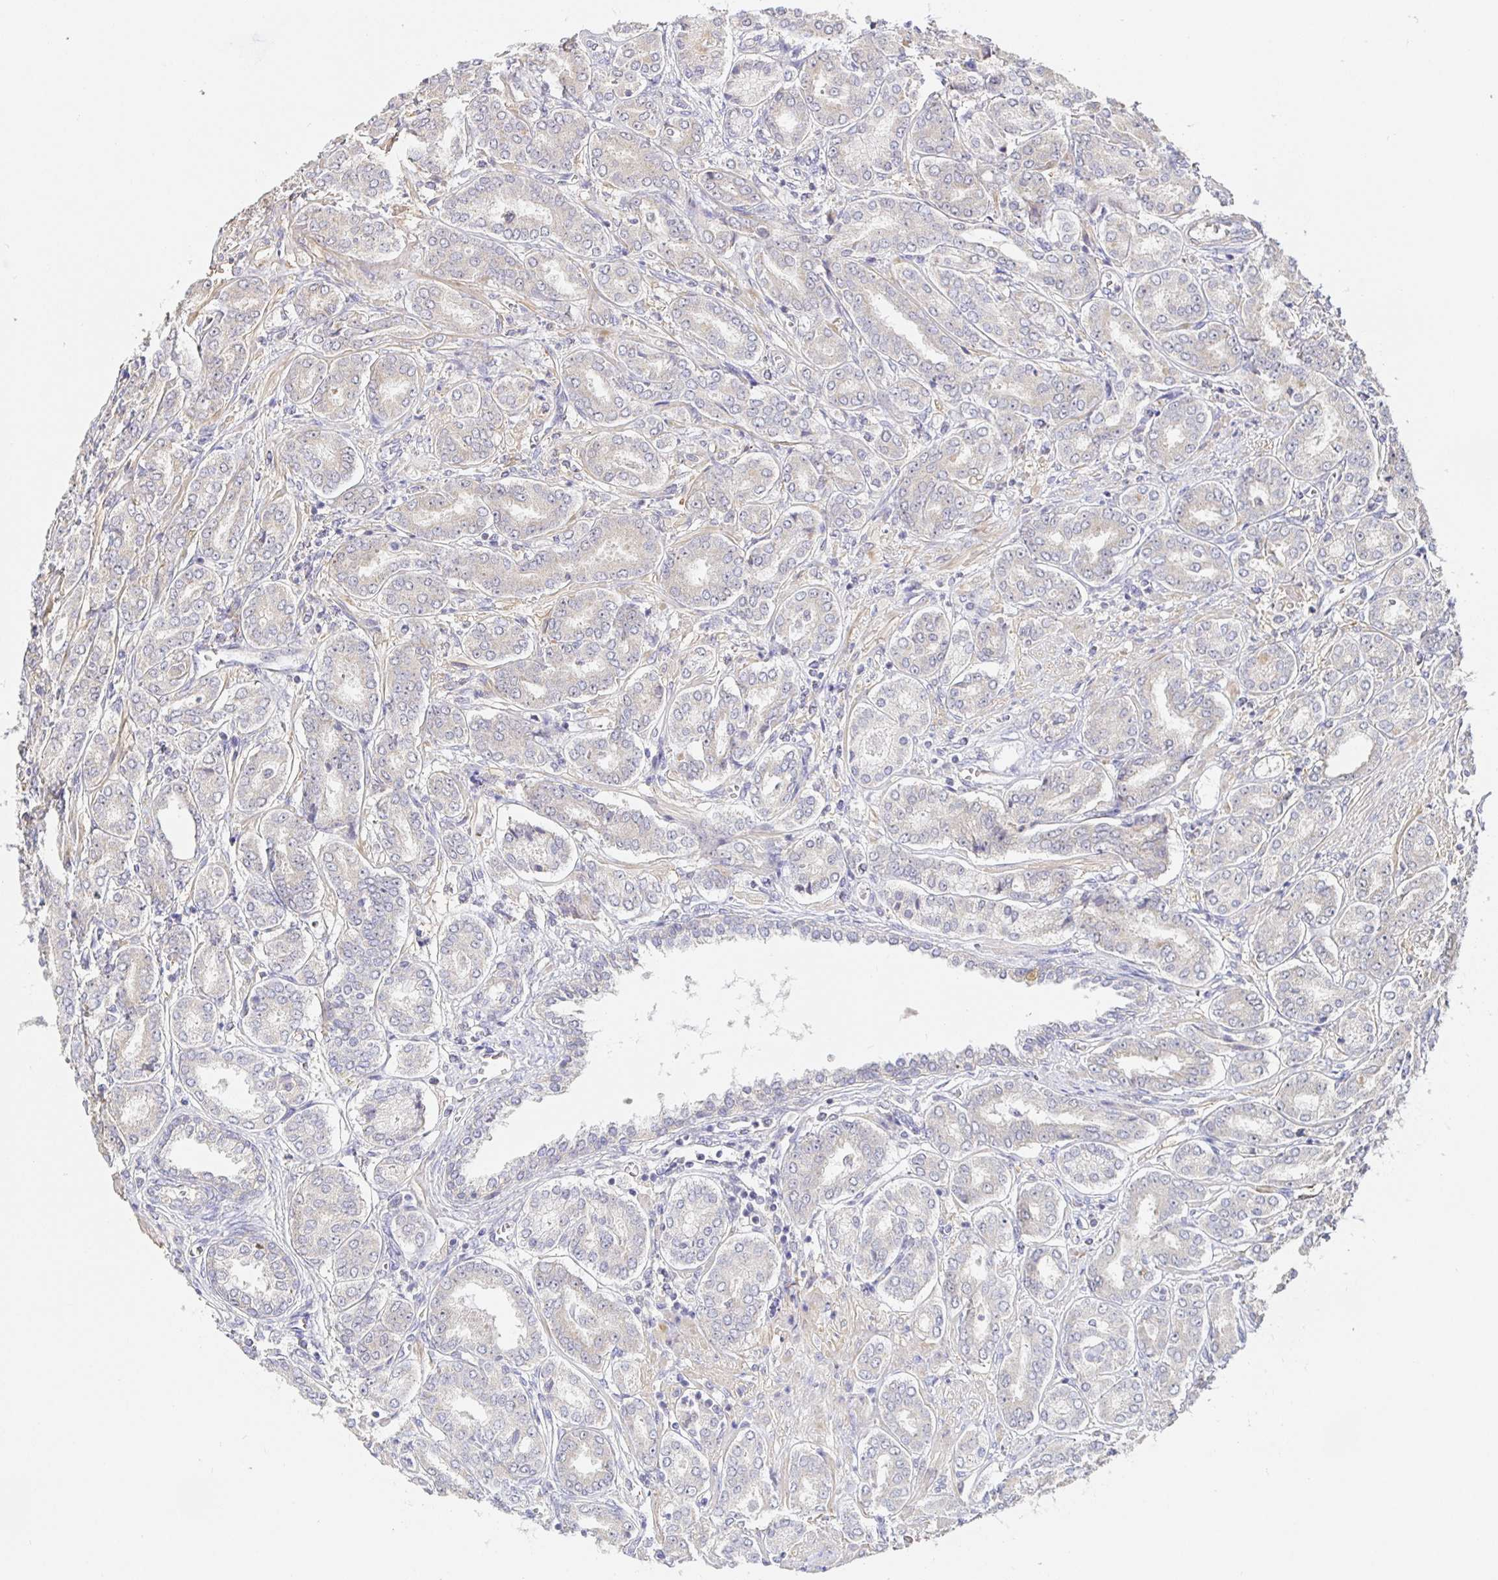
{"staining": {"intensity": "weak", "quantity": "25%-75%", "location": "cytoplasmic/membranous"}, "tissue": "prostate cancer", "cell_type": "Tumor cells", "image_type": "cancer", "snomed": [{"axis": "morphology", "description": "Adenocarcinoma, High grade"}, {"axis": "topography", "description": "Prostate"}], "caption": "Prostate cancer (adenocarcinoma (high-grade)) stained for a protein shows weak cytoplasmic/membranous positivity in tumor cells.", "gene": "ZDHHC11", "patient": {"sex": "male", "age": 72}}